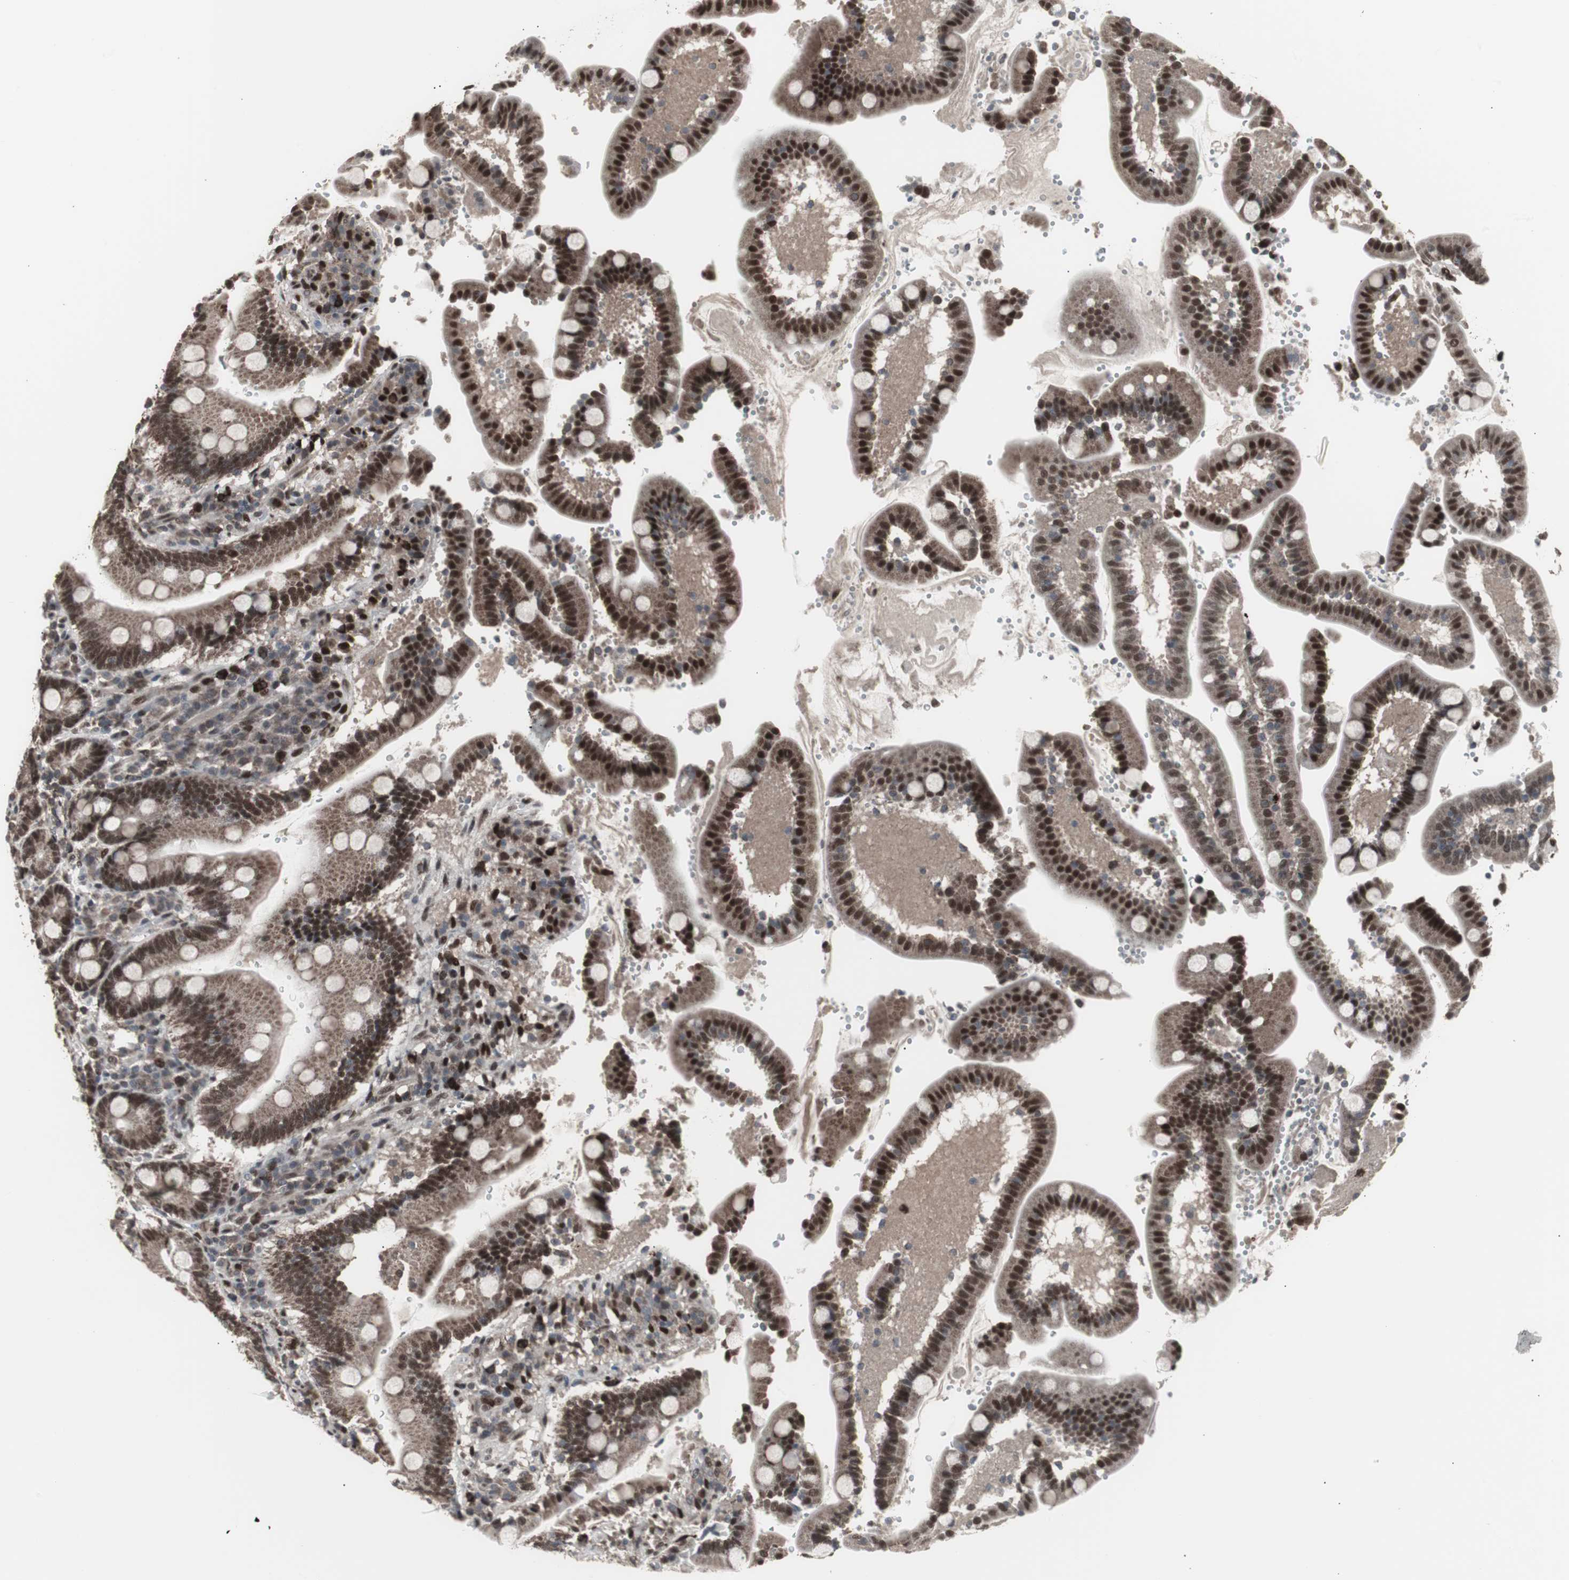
{"staining": {"intensity": "strong", "quantity": ">75%", "location": "nuclear"}, "tissue": "duodenum", "cell_type": "Glandular cells", "image_type": "normal", "snomed": [{"axis": "morphology", "description": "Normal tissue, NOS"}, {"axis": "topography", "description": "Small intestine, NOS"}], "caption": "Glandular cells demonstrate strong nuclear positivity in about >75% of cells in unremarkable duodenum.", "gene": "RXRA", "patient": {"sex": "female", "age": 71}}